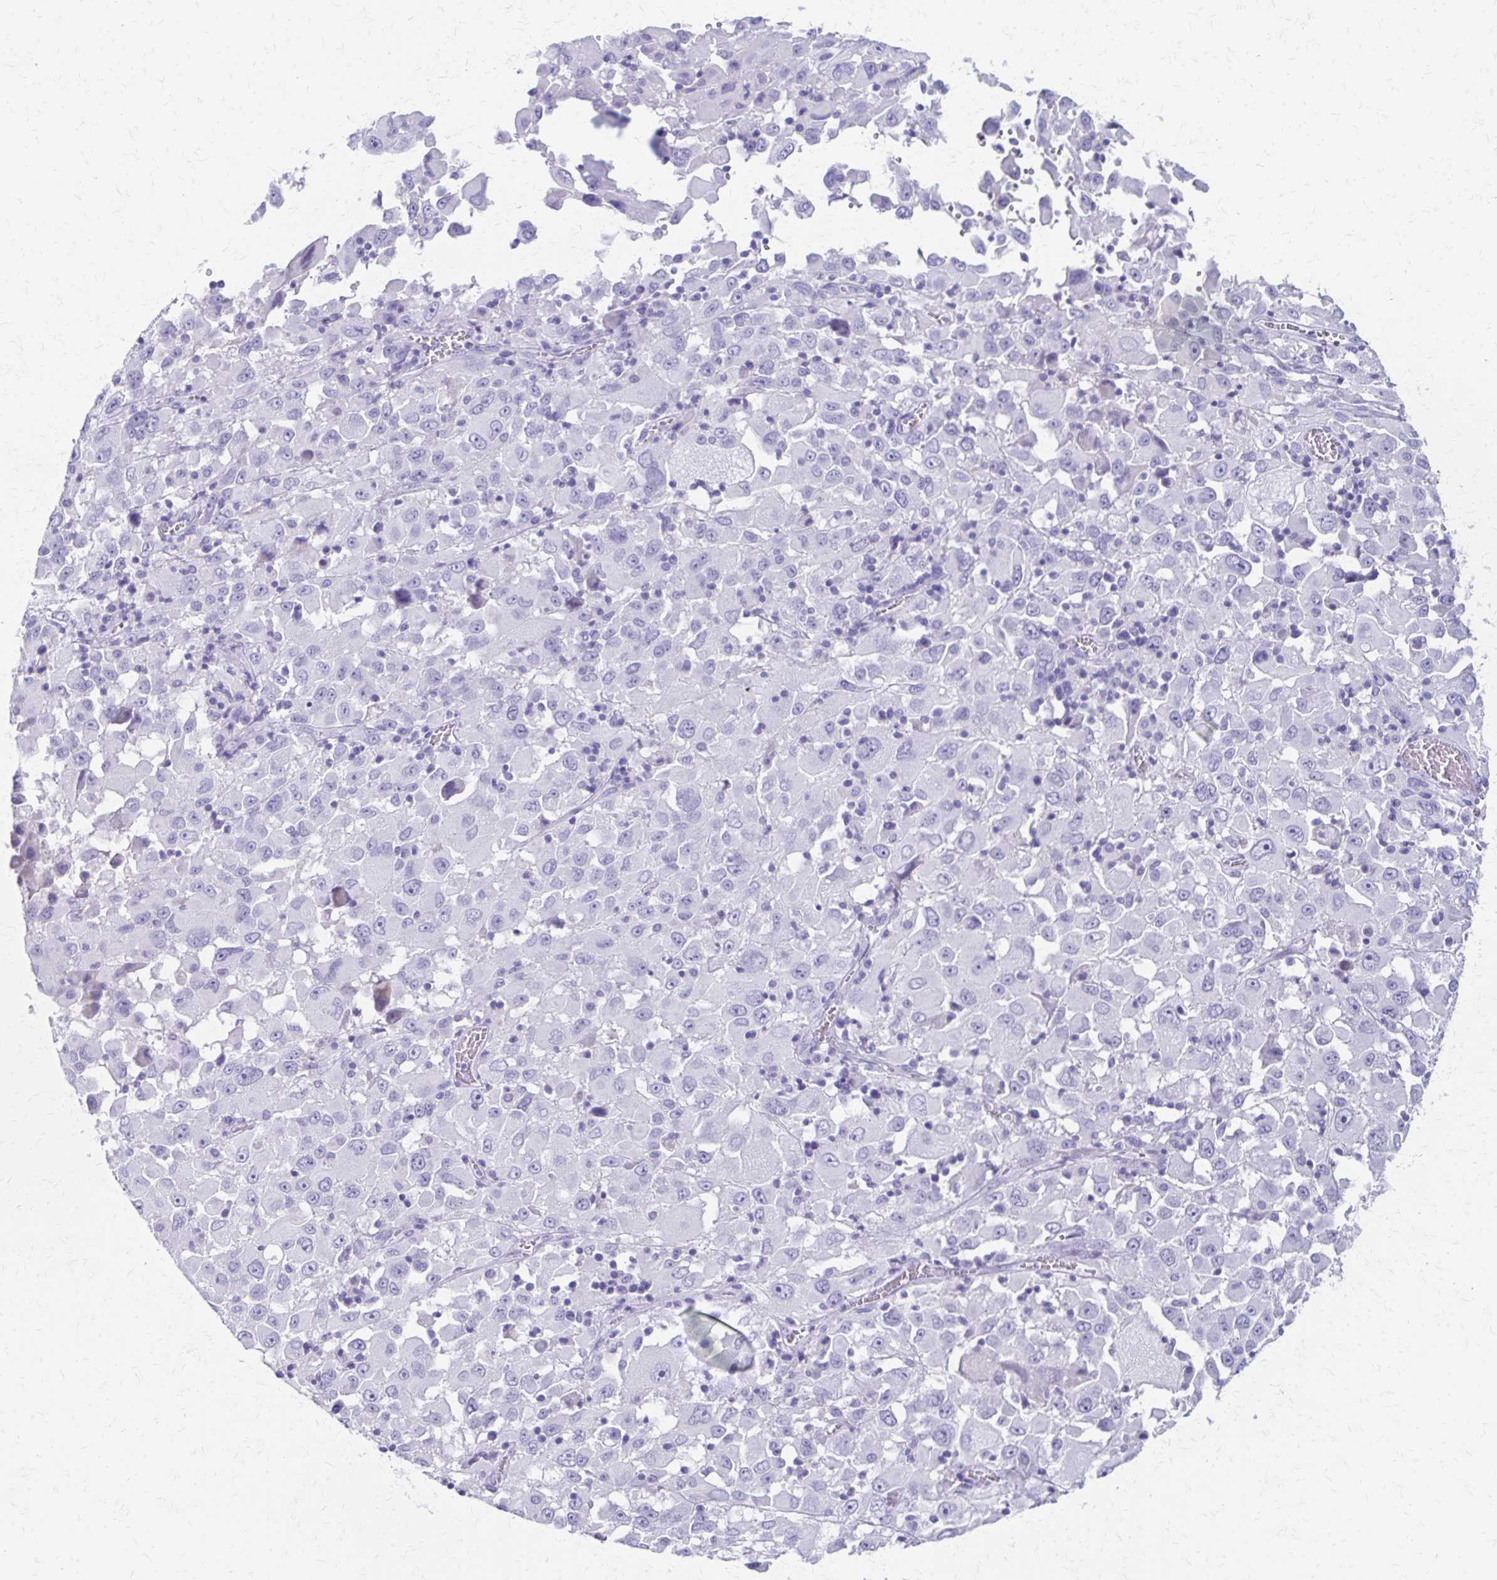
{"staining": {"intensity": "negative", "quantity": "none", "location": "none"}, "tissue": "melanoma", "cell_type": "Tumor cells", "image_type": "cancer", "snomed": [{"axis": "morphology", "description": "Malignant melanoma, Metastatic site"}, {"axis": "topography", "description": "Soft tissue"}], "caption": "This is a photomicrograph of IHC staining of melanoma, which shows no staining in tumor cells.", "gene": "ZSCAN5B", "patient": {"sex": "male", "age": 50}}